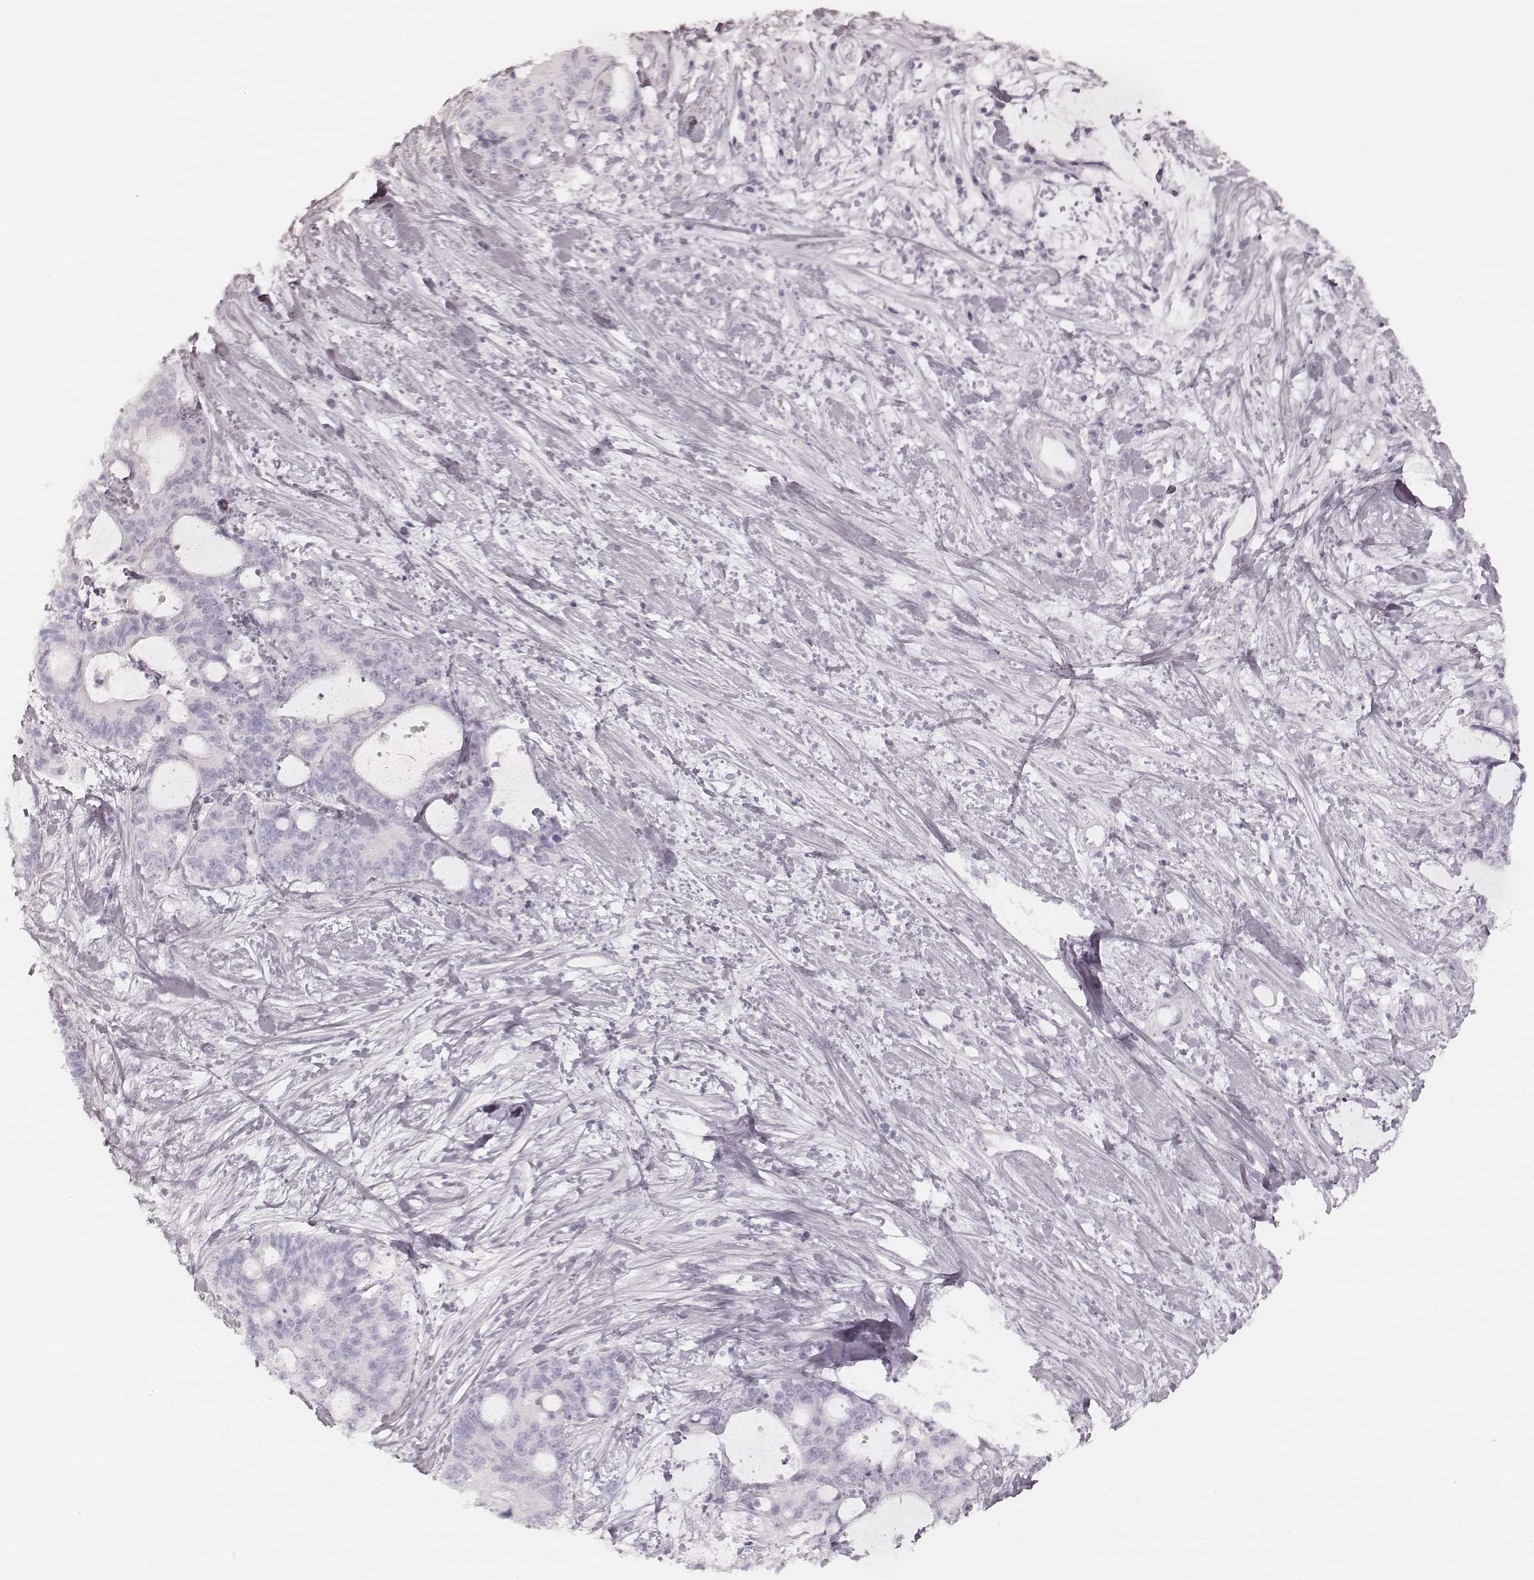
{"staining": {"intensity": "negative", "quantity": "none", "location": "none"}, "tissue": "liver cancer", "cell_type": "Tumor cells", "image_type": "cancer", "snomed": [{"axis": "morphology", "description": "Cholangiocarcinoma"}, {"axis": "topography", "description": "Liver"}], "caption": "There is no significant expression in tumor cells of liver cholangiocarcinoma.", "gene": "KRT72", "patient": {"sex": "female", "age": 73}}